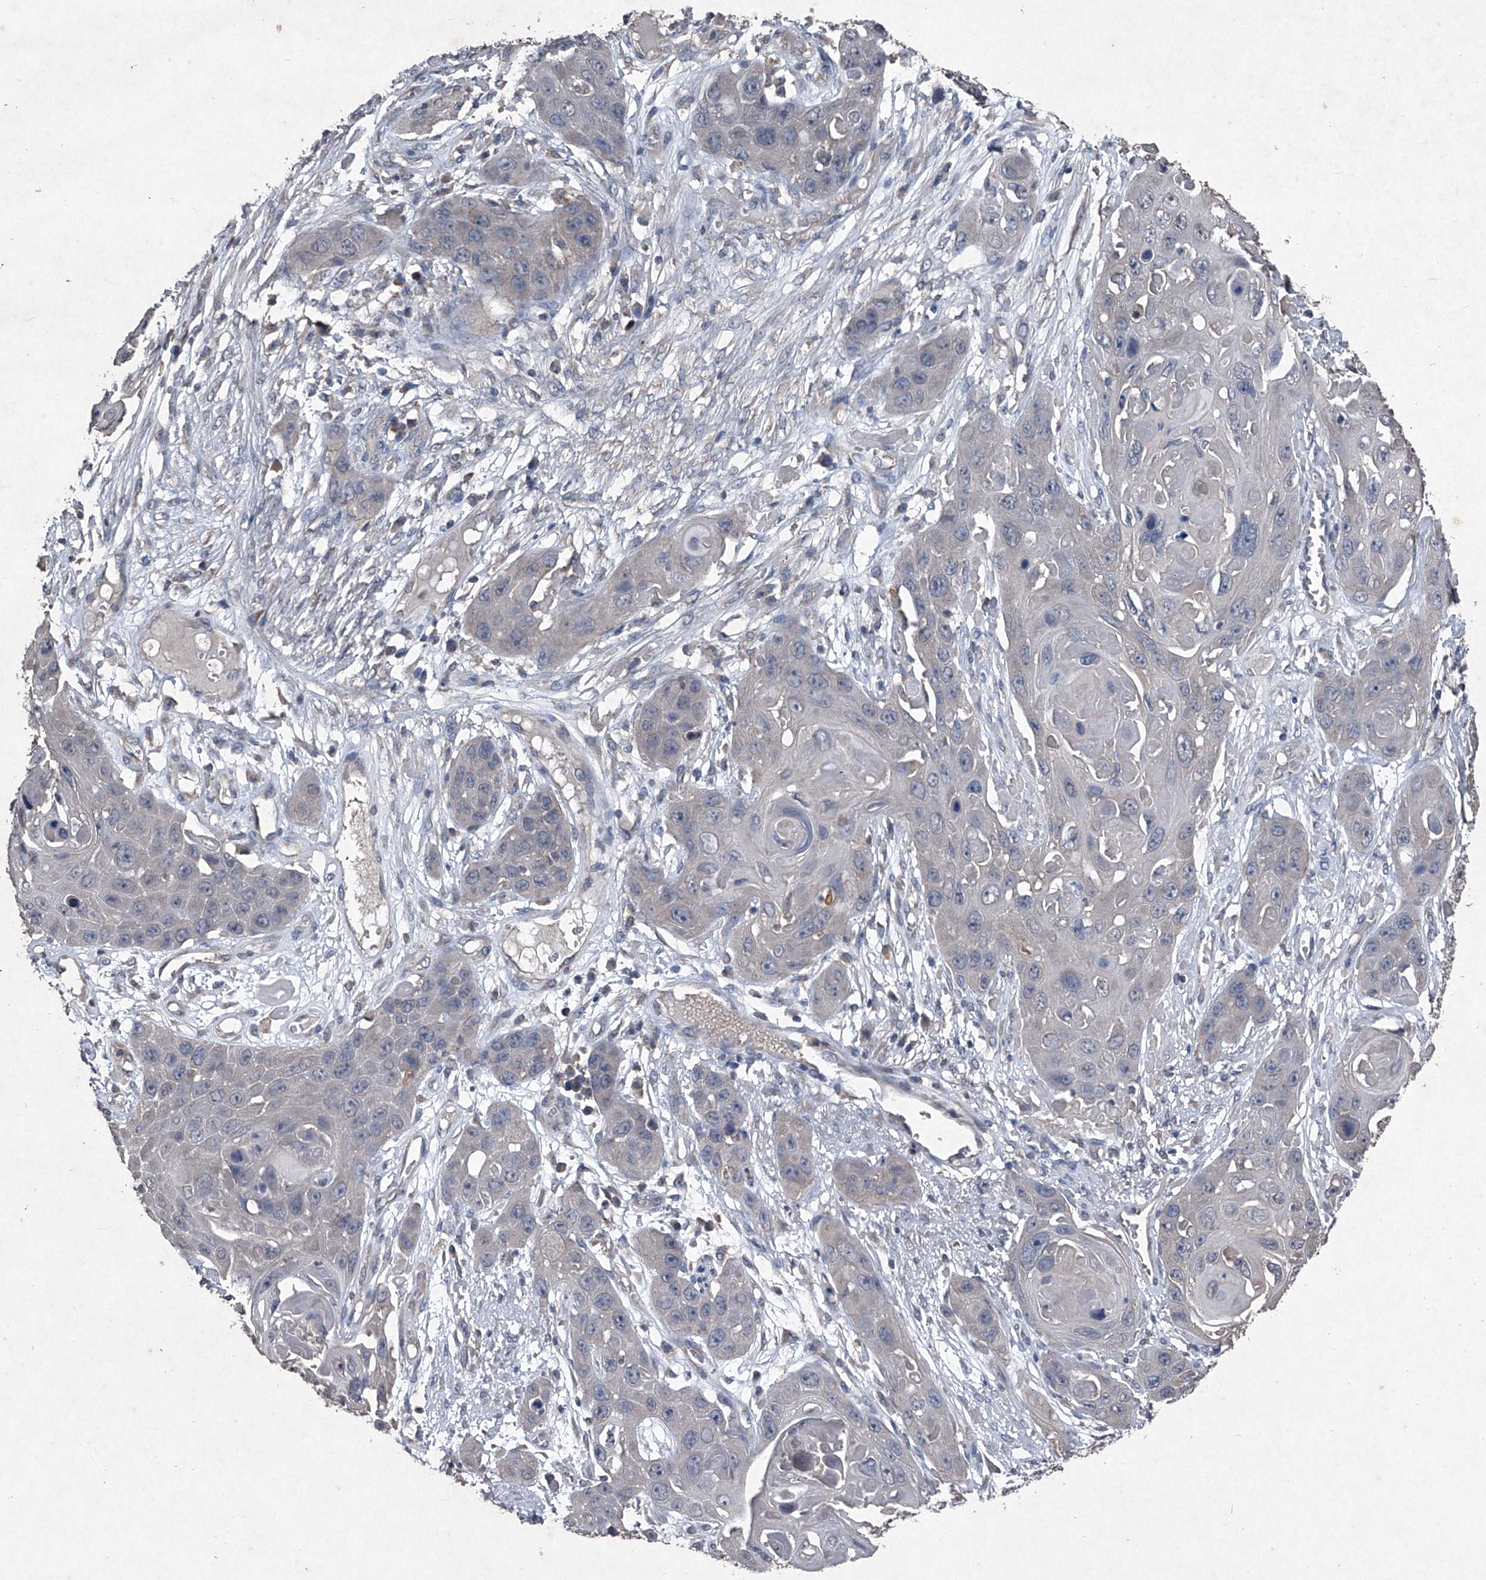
{"staining": {"intensity": "negative", "quantity": "none", "location": "none"}, "tissue": "skin cancer", "cell_type": "Tumor cells", "image_type": "cancer", "snomed": [{"axis": "morphology", "description": "Squamous cell carcinoma, NOS"}, {"axis": "topography", "description": "Skin"}], "caption": "Immunohistochemical staining of skin cancer shows no significant staining in tumor cells.", "gene": "MAPKAP1", "patient": {"sex": "male", "age": 55}}